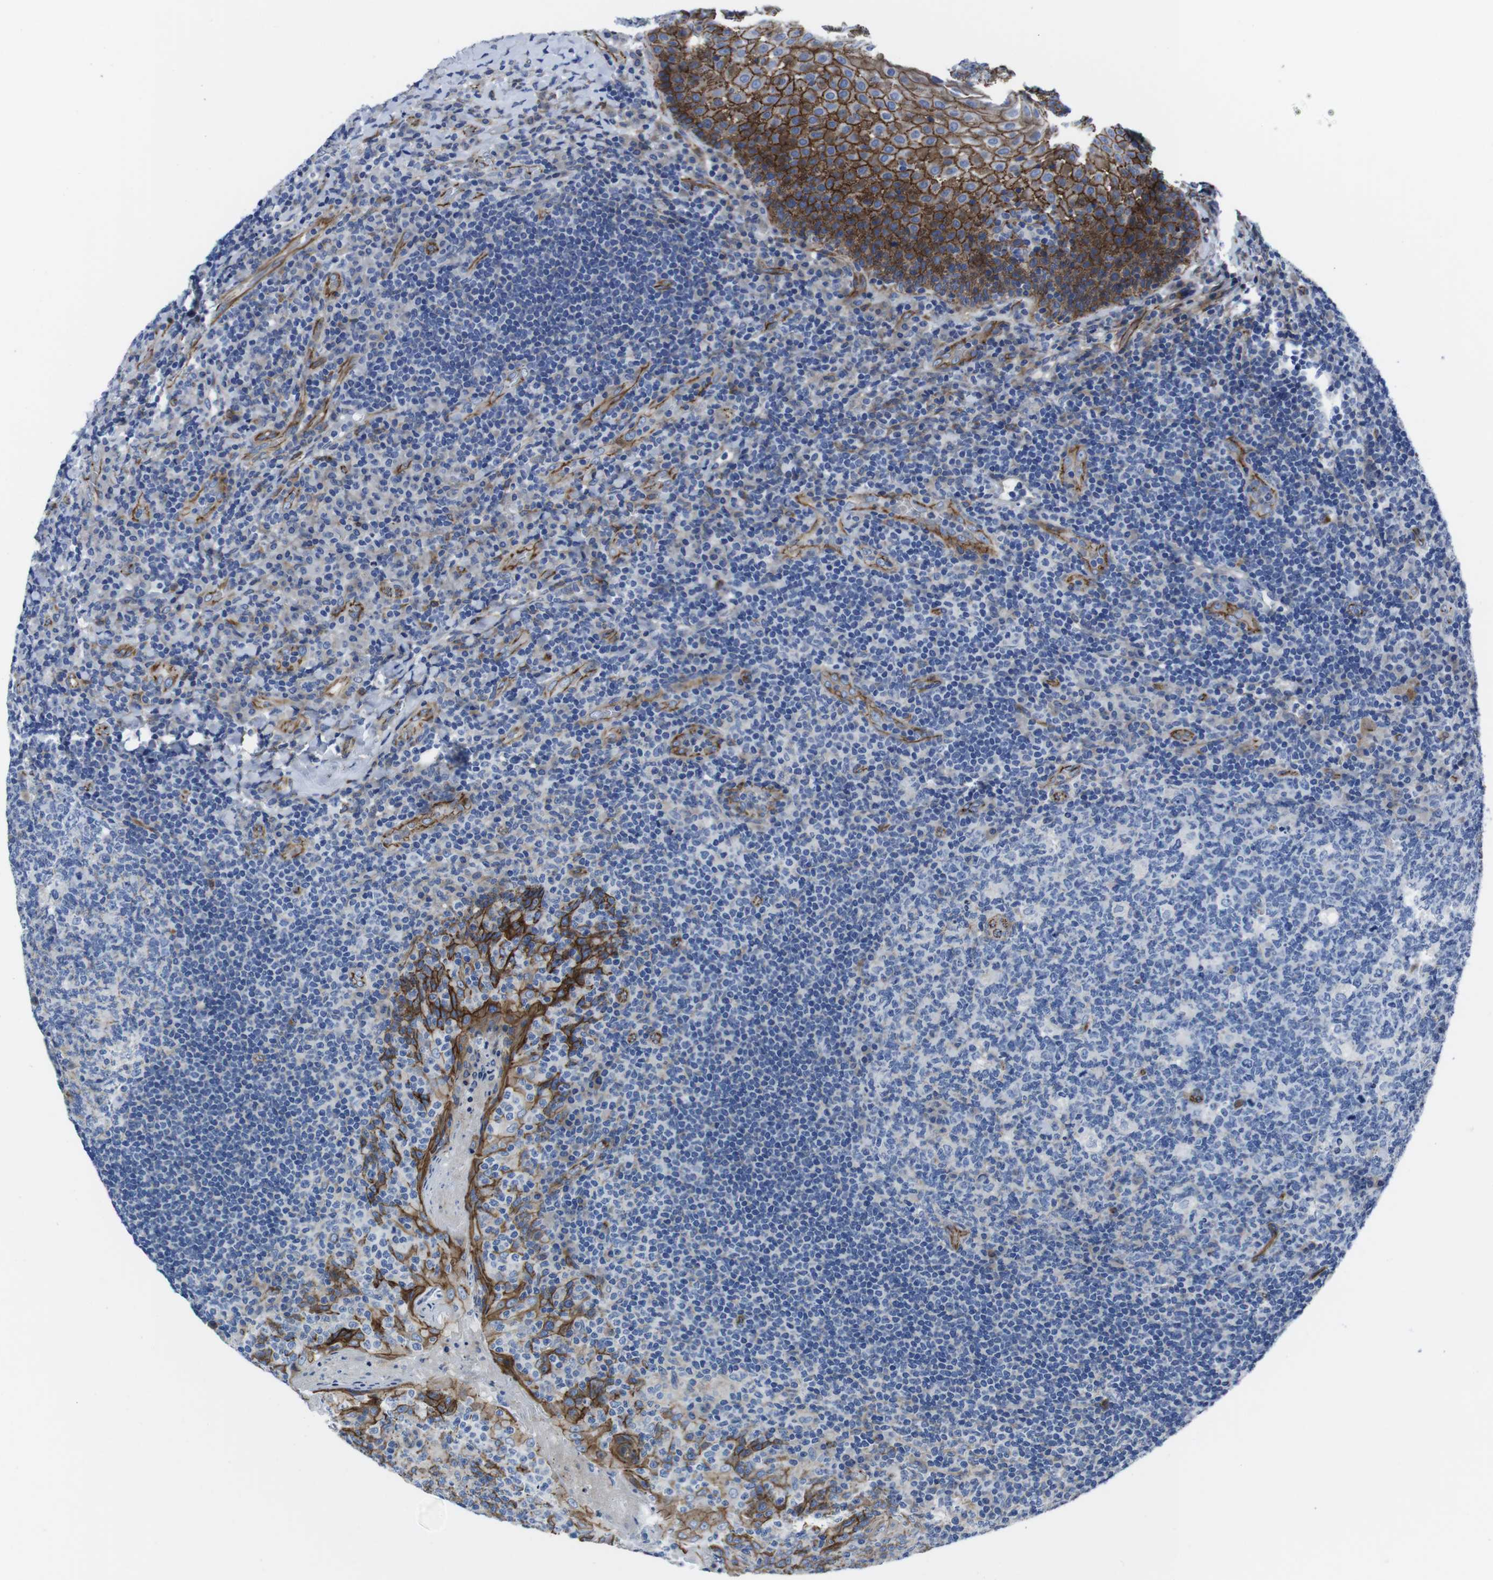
{"staining": {"intensity": "negative", "quantity": "none", "location": "none"}, "tissue": "tonsil", "cell_type": "Germinal center cells", "image_type": "normal", "snomed": [{"axis": "morphology", "description": "Normal tissue, NOS"}, {"axis": "topography", "description": "Tonsil"}], "caption": "Immunohistochemistry of normal tonsil reveals no positivity in germinal center cells.", "gene": "NUMB", "patient": {"sex": "male", "age": 17}}